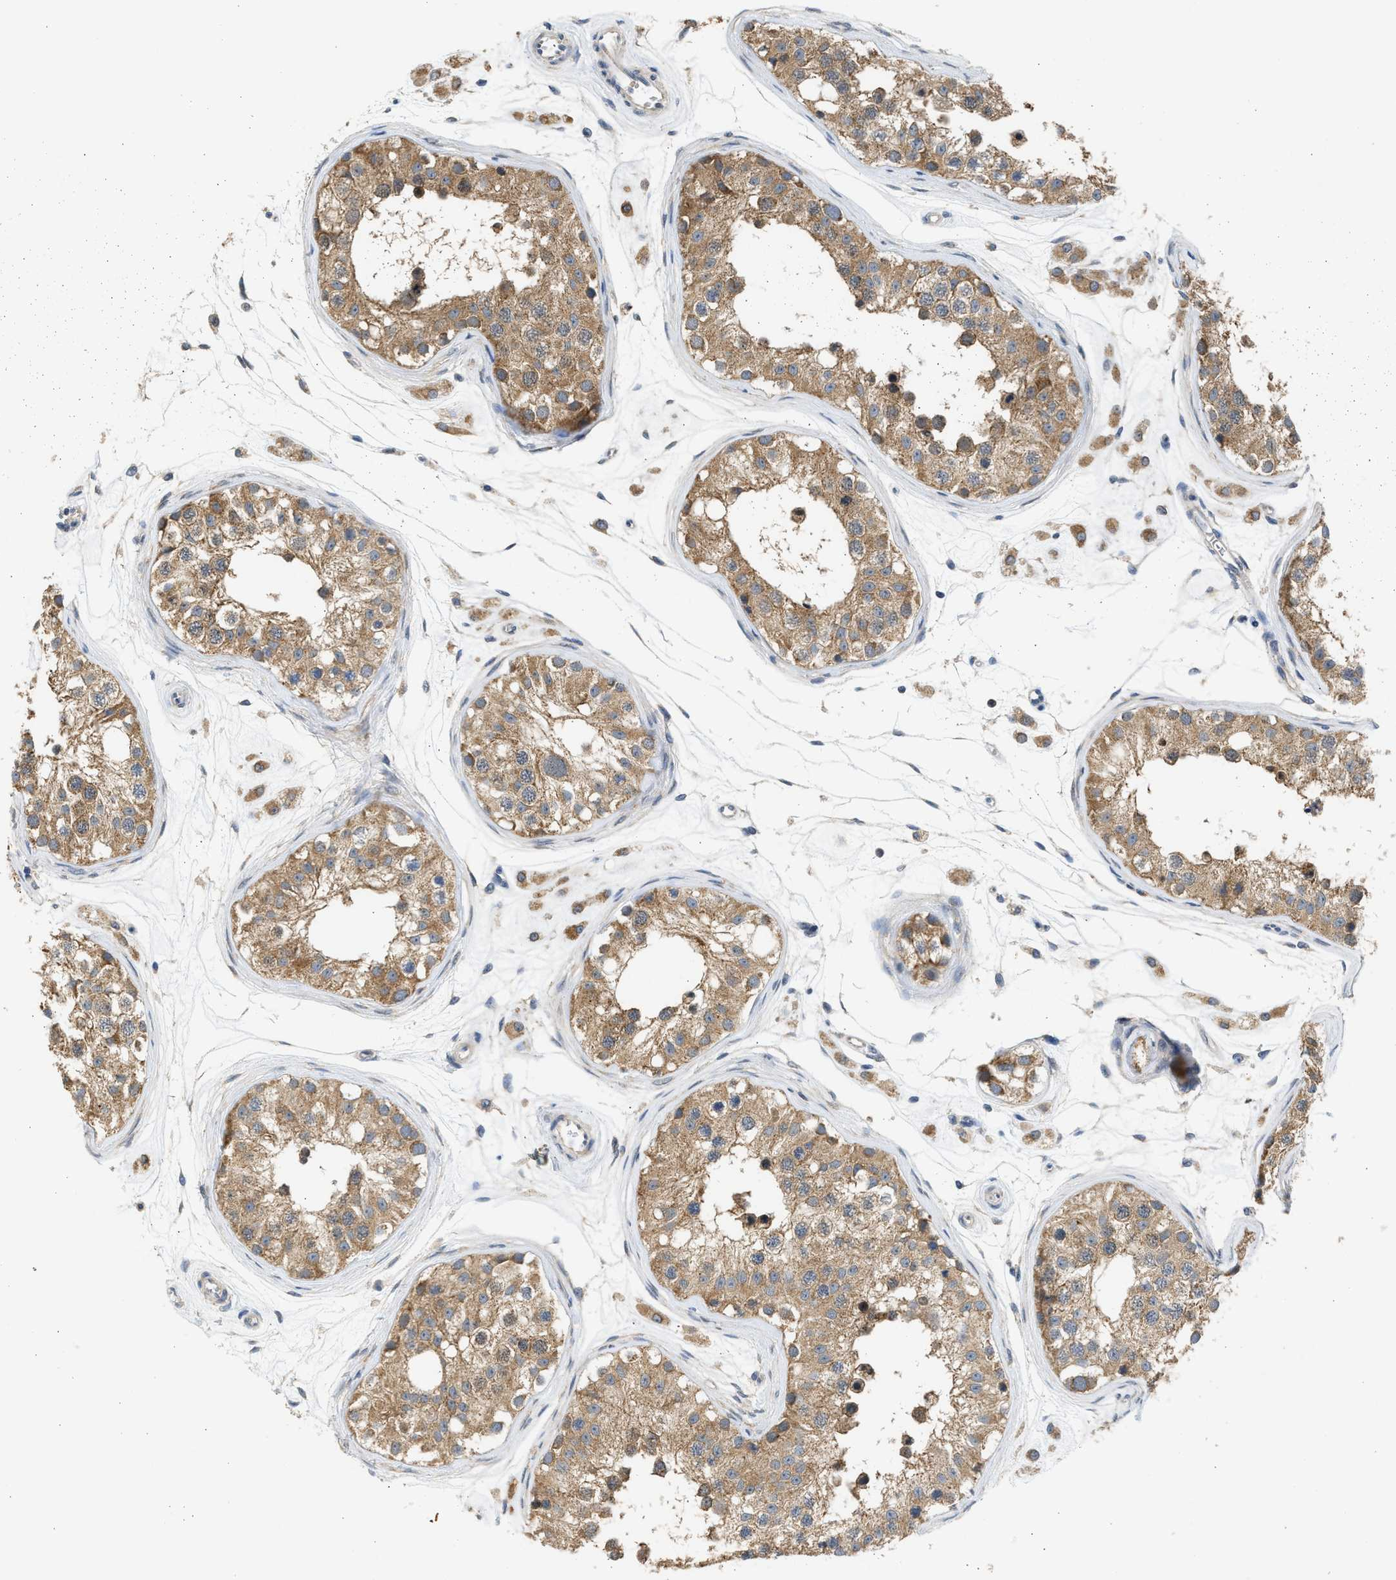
{"staining": {"intensity": "moderate", "quantity": ">75%", "location": "cytoplasmic/membranous"}, "tissue": "testis", "cell_type": "Cells in seminiferous ducts", "image_type": "normal", "snomed": [{"axis": "morphology", "description": "Normal tissue, NOS"}, {"axis": "morphology", "description": "Adenocarcinoma, metastatic, NOS"}, {"axis": "topography", "description": "Testis"}], "caption": "Cells in seminiferous ducts display moderate cytoplasmic/membranous positivity in about >75% of cells in unremarkable testis.", "gene": "CYP1A1", "patient": {"sex": "male", "age": 26}}